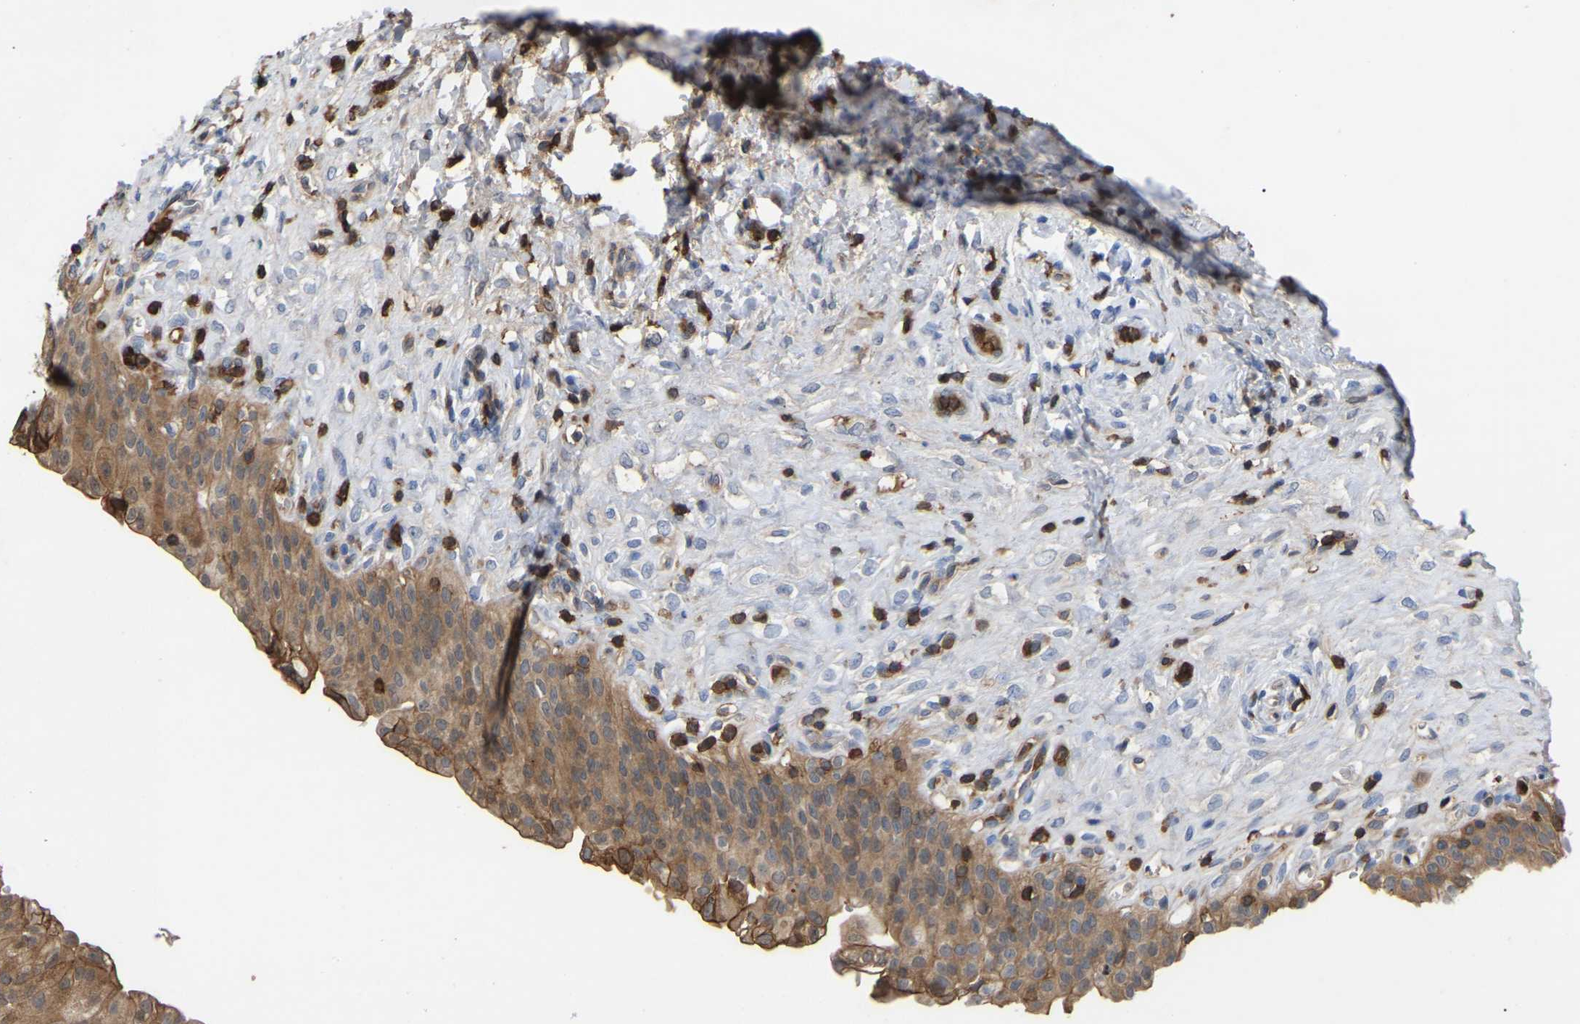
{"staining": {"intensity": "moderate", "quantity": ">75%", "location": "cytoplasmic/membranous"}, "tissue": "urinary bladder", "cell_type": "Urothelial cells", "image_type": "normal", "snomed": [{"axis": "morphology", "description": "Urothelial carcinoma, High grade"}, {"axis": "topography", "description": "Urinary bladder"}], "caption": "Urinary bladder stained with DAB (3,3'-diaminobenzidine) IHC reveals medium levels of moderate cytoplasmic/membranous staining in approximately >75% of urothelial cells.", "gene": "CIT", "patient": {"sex": "male", "age": 46}}